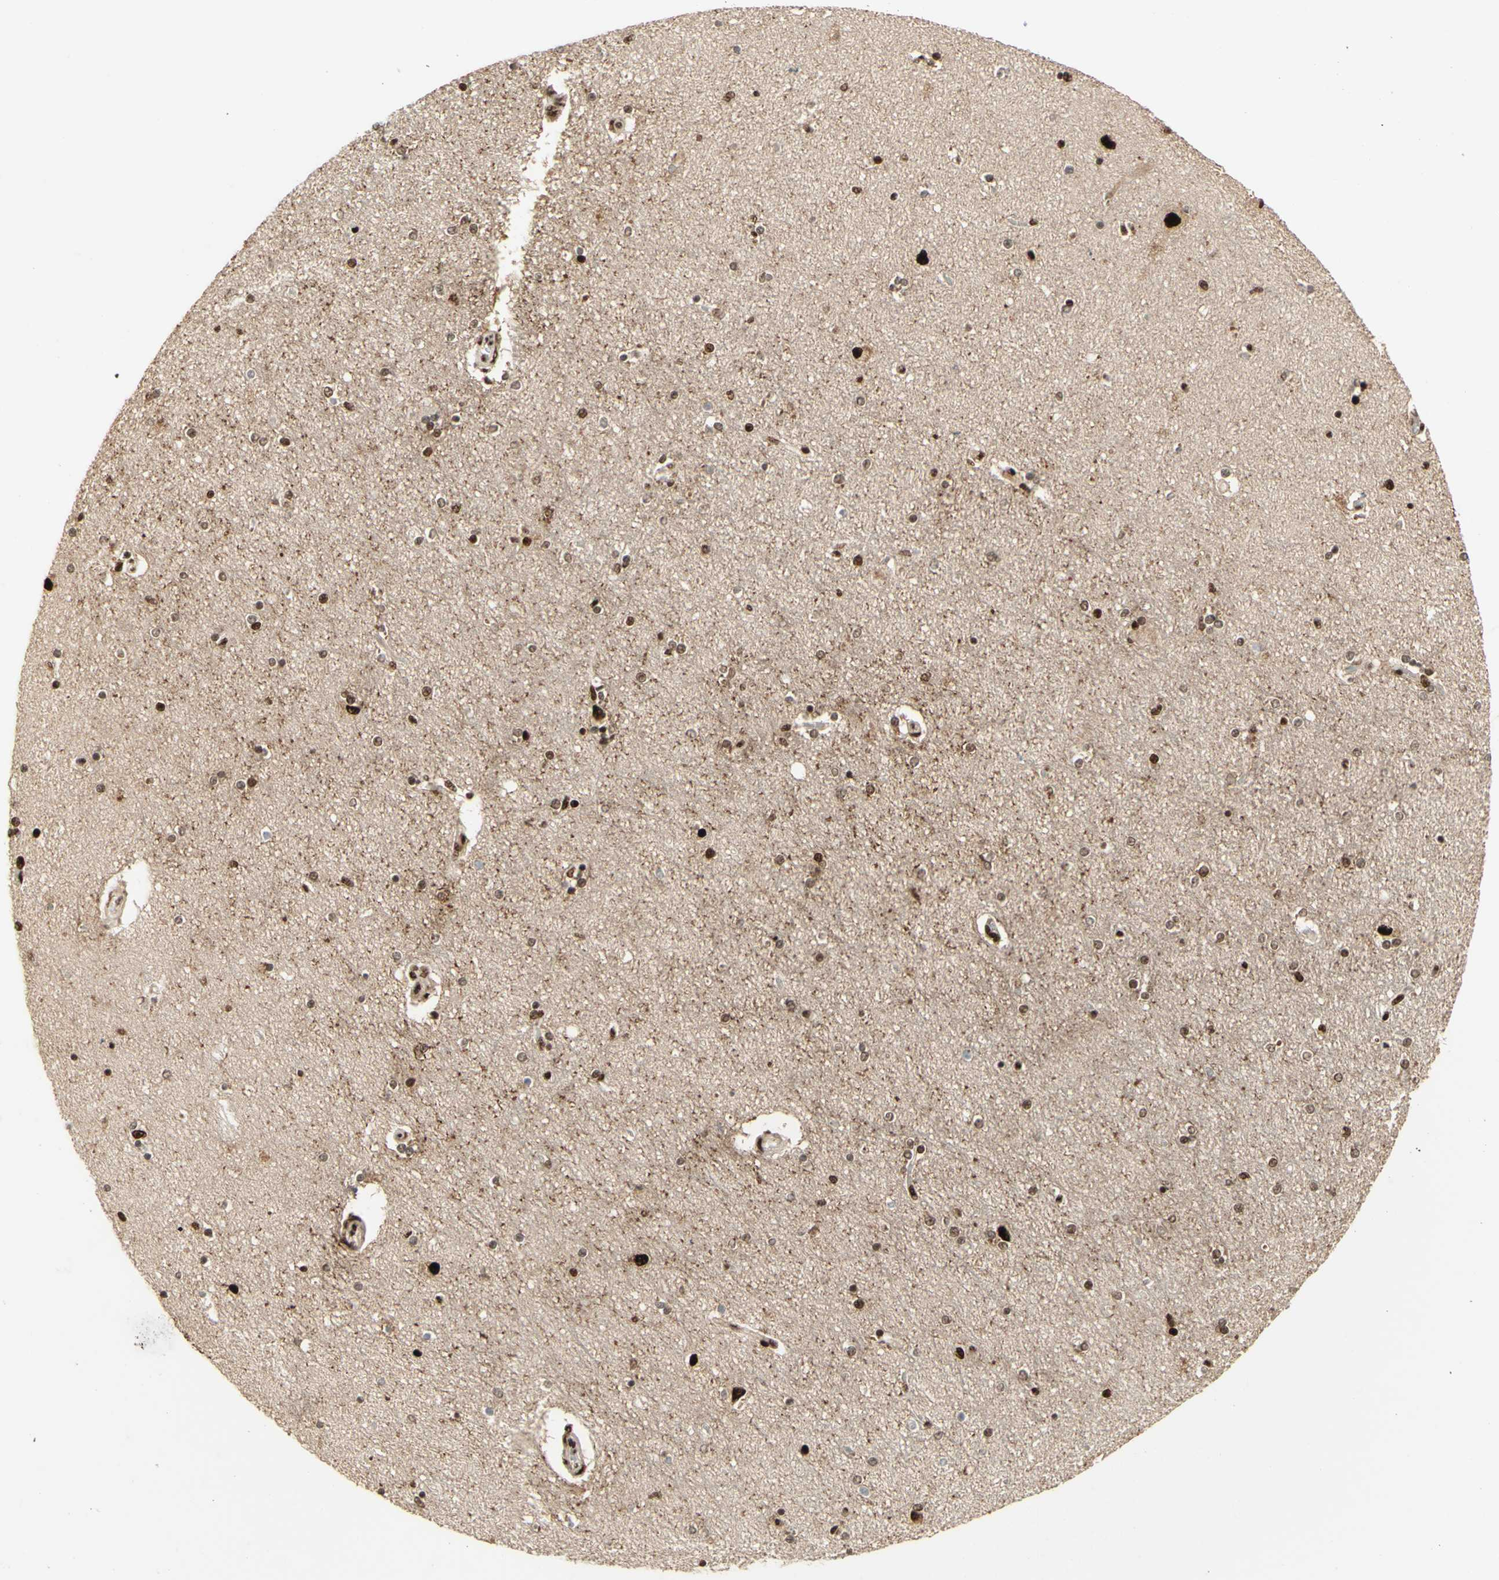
{"staining": {"intensity": "moderate", "quantity": "25%-75%", "location": "nuclear"}, "tissue": "hippocampus", "cell_type": "Glial cells", "image_type": "normal", "snomed": [{"axis": "morphology", "description": "Normal tissue, NOS"}, {"axis": "topography", "description": "Hippocampus"}], "caption": "Protein expression analysis of benign human hippocampus reveals moderate nuclear positivity in approximately 25%-75% of glial cells.", "gene": "DHX9", "patient": {"sex": "female", "age": 54}}